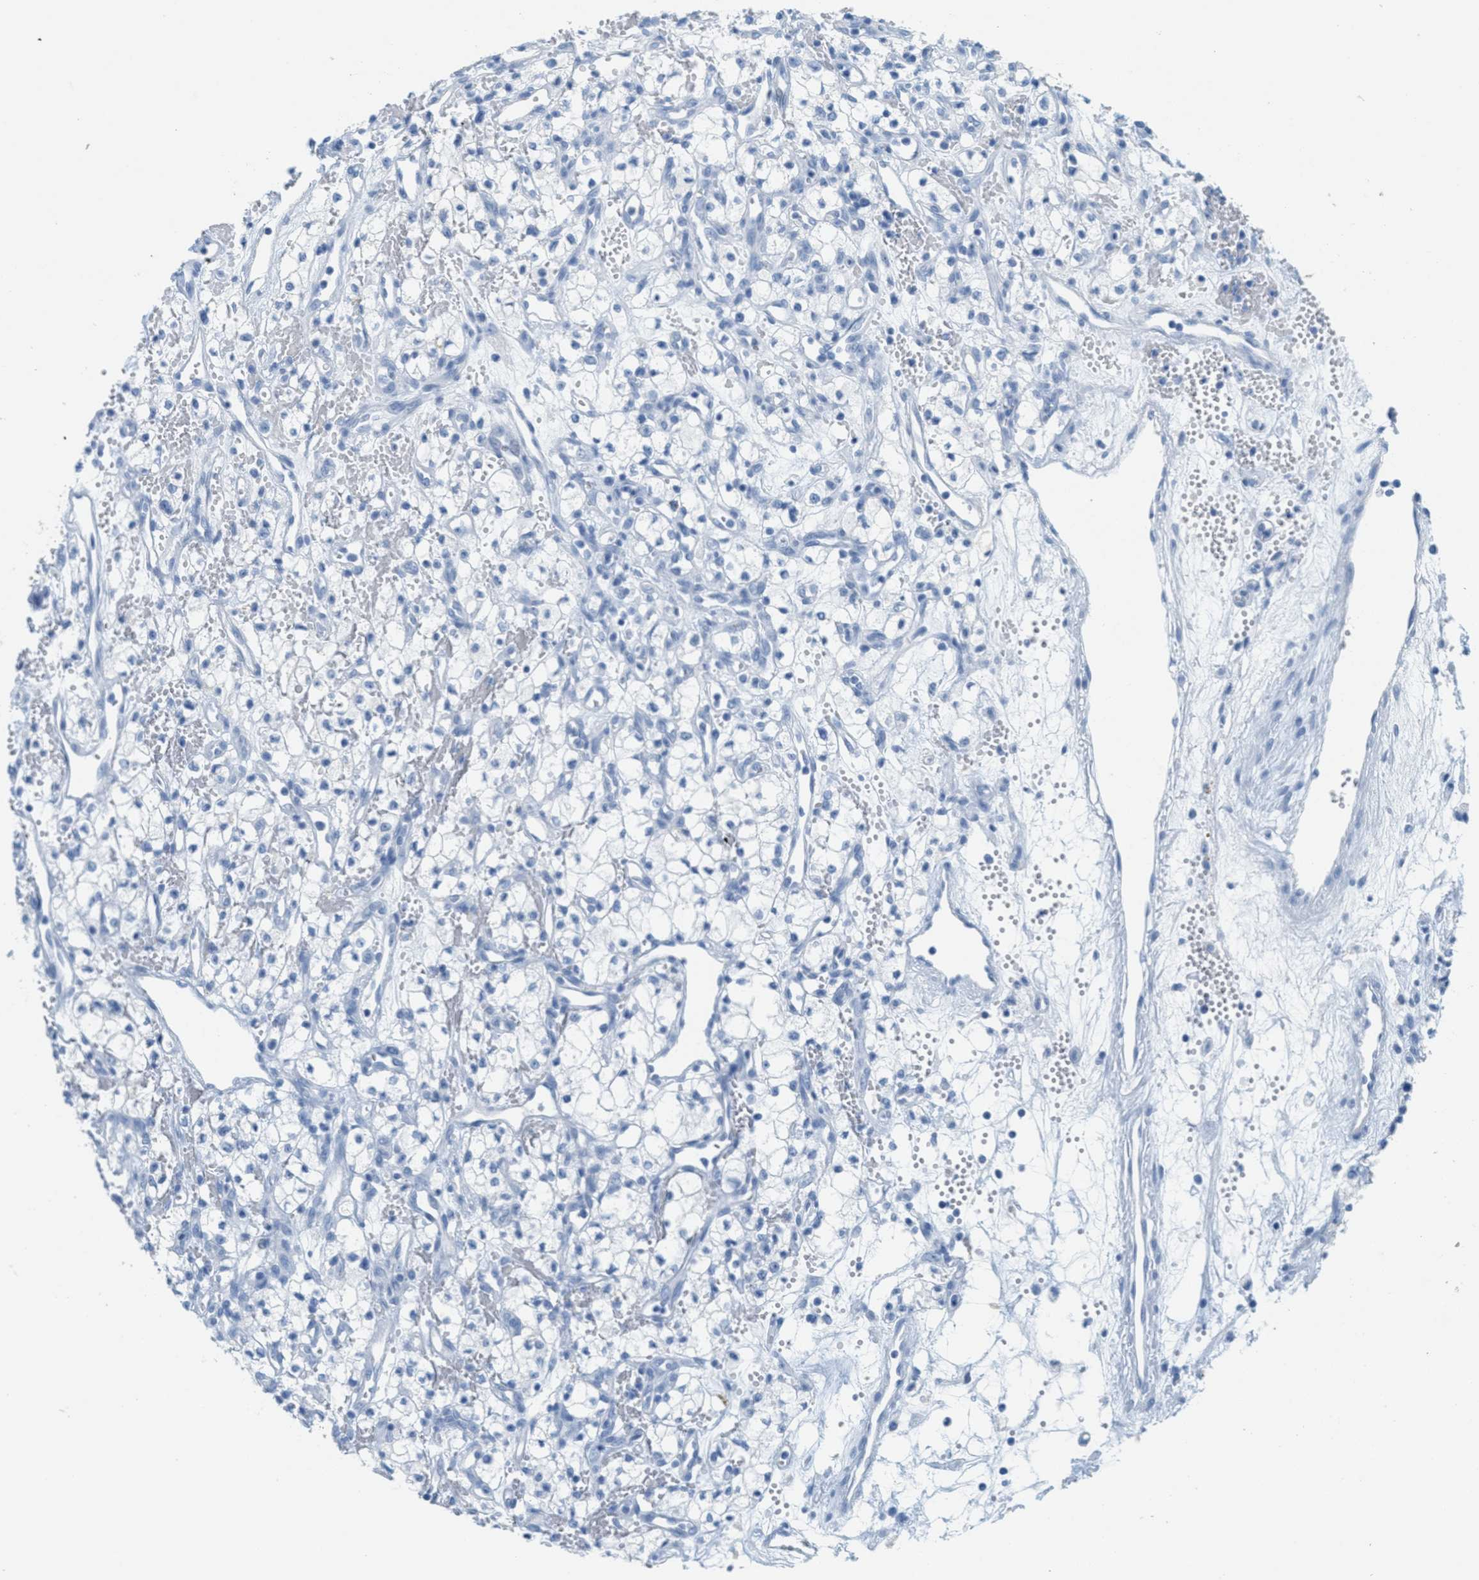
{"staining": {"intensity": "negative", "quantity": "none", "location": "none"}, "tissue": "renal cancer", "cell_type": "Tumor cells", "image_type": "cancer", "snomed": [{"axis": "morphology", "description": "Adenocarcinoma, NOS"}, {"axis": "topography", "description": "Kidney"}], "caption": "High power microscopy histopathology image of an immunohistochemistry (IHC) histopathology image of renal cancer, revealing no significant positivity in tumor cells. (Stains: DAB immunohistochemistry with hematoxylin counter stain, Microscopy: brightfield microscopy at high magnification).", "gene": "GPM6A", "patient": {"sex": "male", "age": 59}}